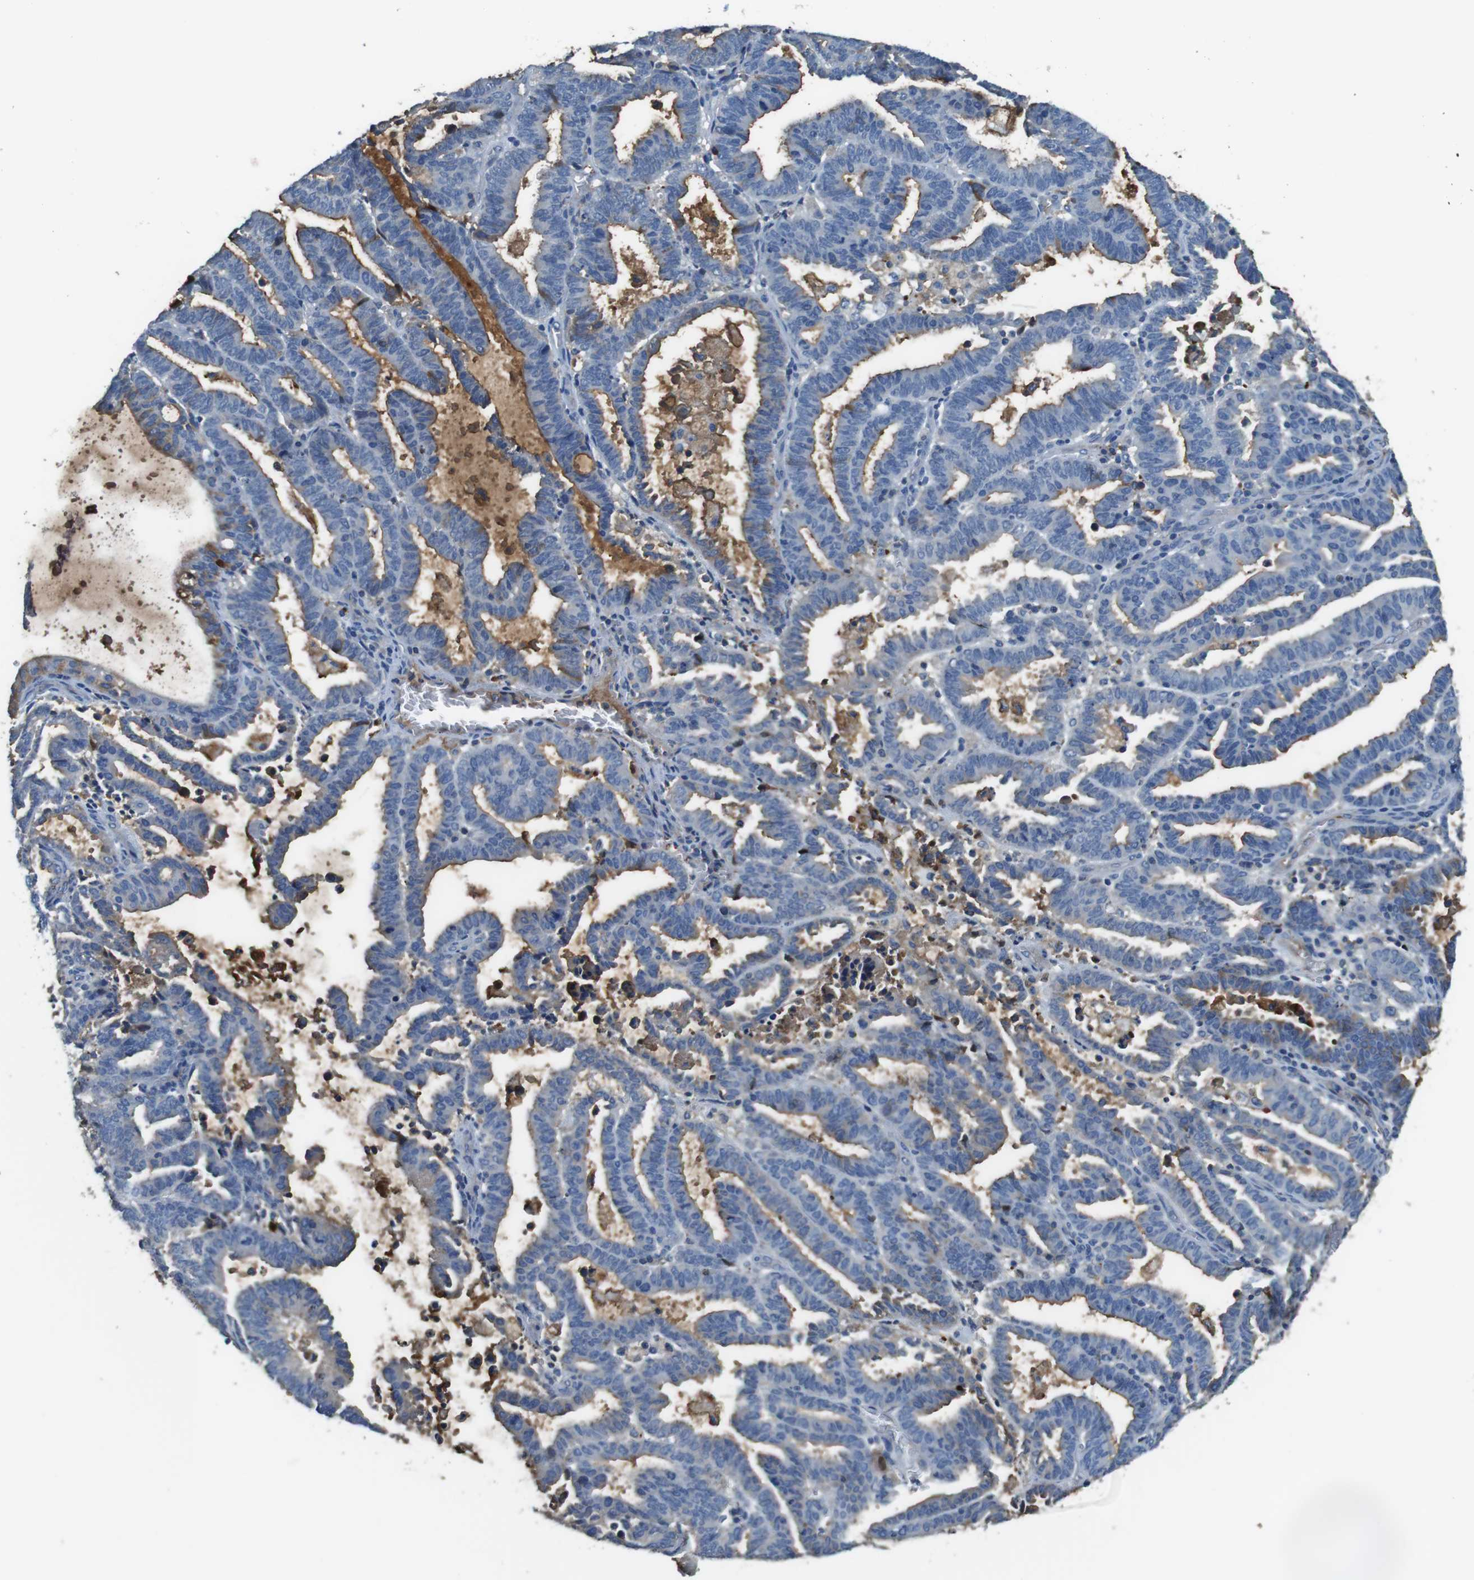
{"staining": {"intensity": "negative", "quantity": "none", "location": "none"}, "tissue": "endometrial cancer", "cell_type": "Tumor cells", "image_type": "cancer", "snomed": [{"axis": "morphology", "description": "Adenocarcinoma, NOS"}, {"axis": "topography", "description": "Uterus"}], "caption": "Adenocarcinoma (endometrial) stained for a protein using IHC exhibits no staining tumor cells.", "gene": "TMPRSS15", "patient": {"sex": "female", "age": 83}}